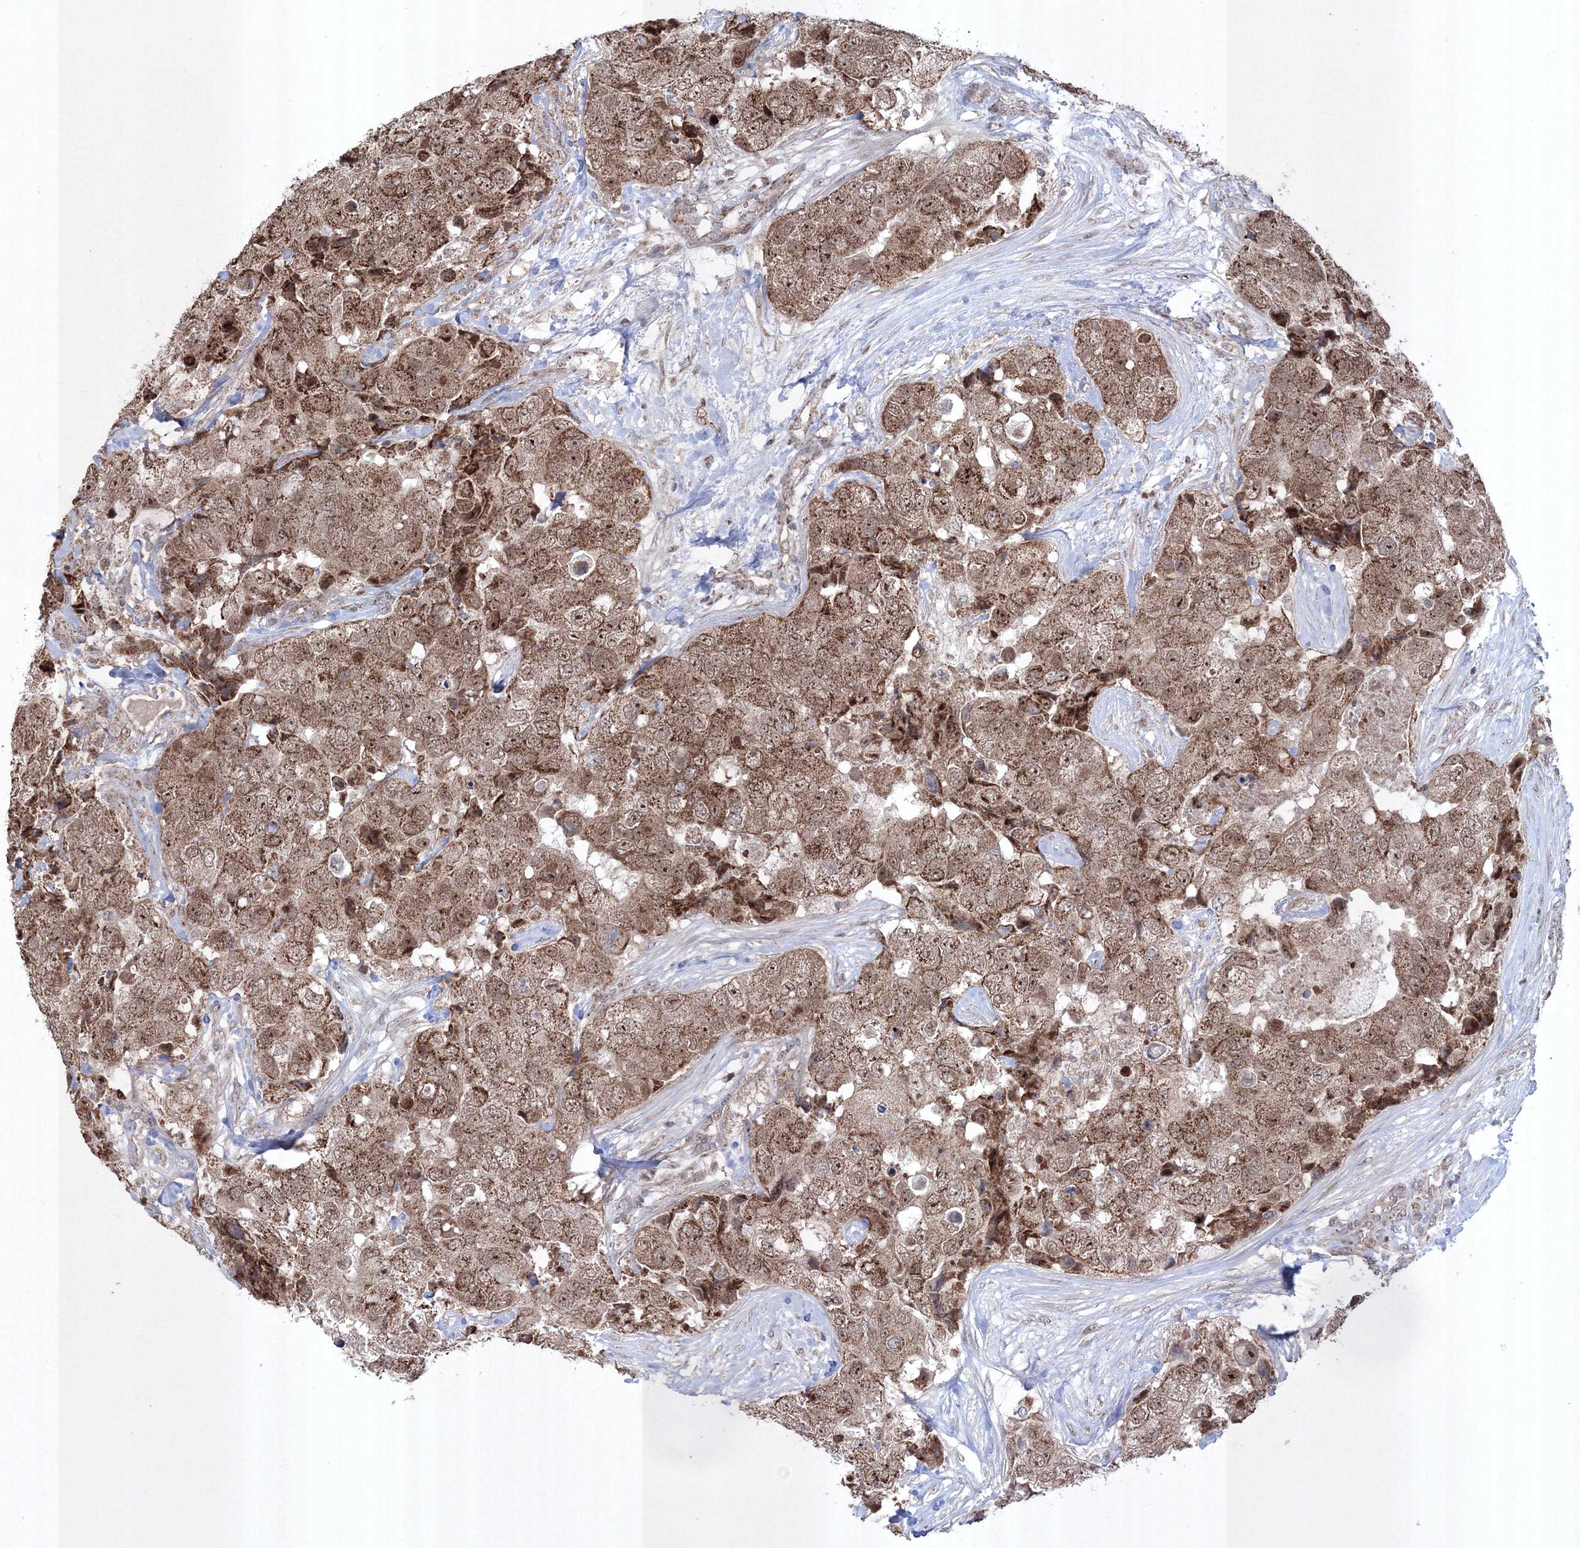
{"staining": {"intensity": "moderate", "quantity": ">75%", "location": "cytoplasmic/membranous,nuclear"}, "tissue": "breast cancer", "cell_type": "Tumor cells", "image_type": "cancer", "snomed": [{"axis": "morphology", "description": "Duct carcinoma"}, {"axis": "topography", "description": "Breast"}], "caption": "A histopathology image of human breast cancer stained for a protein shows moderate cytoplasmic/membranous and nuclear brown staining in tumor cells. The protein of interest is stained brown, and the nuclei are stained in blue (DAB (3,3'-diaminobenzidine) IHC with brightfield microscopy, high magnification).", "gene": "GRSF1", "patient": {"sex": "female", "age": 62}}